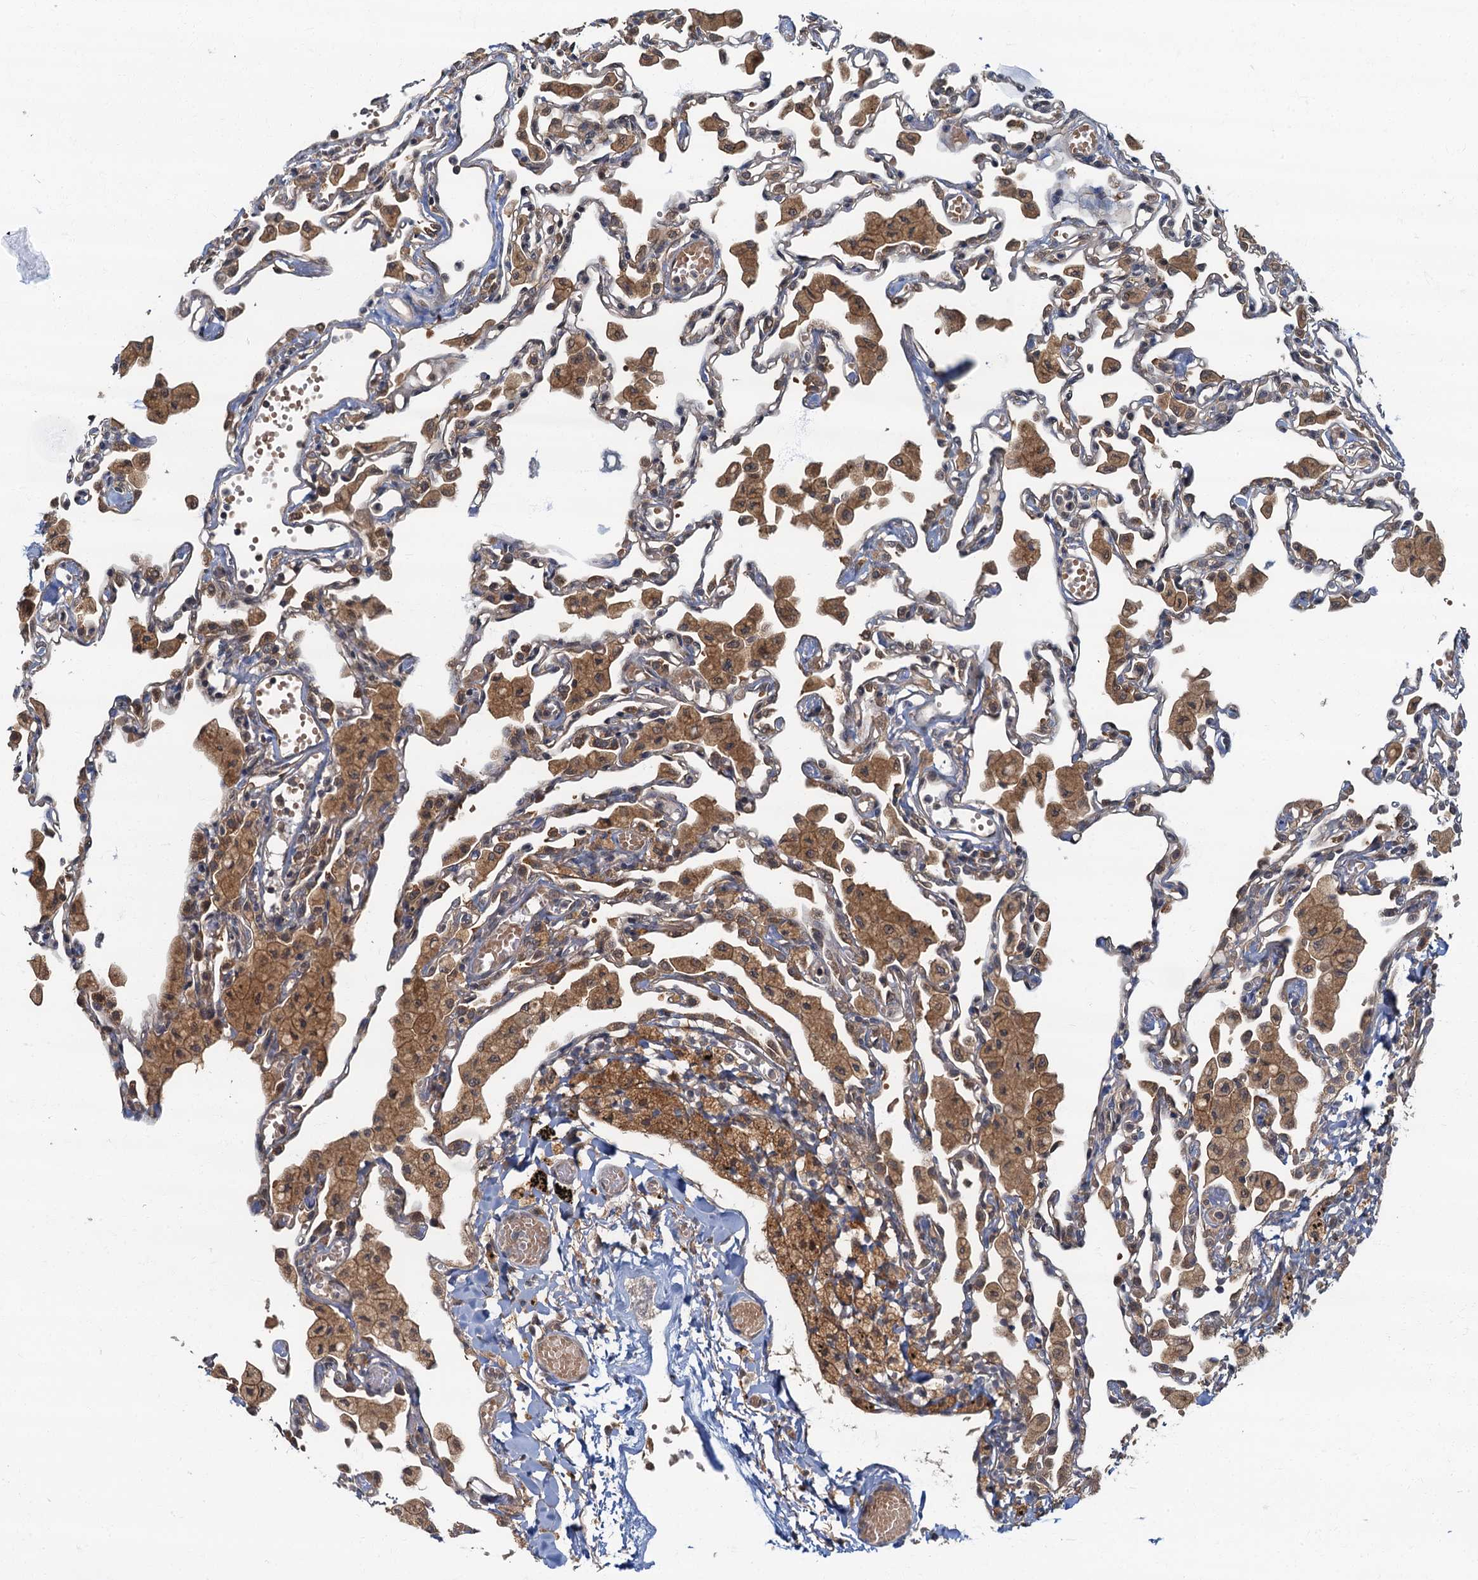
{"staining": {"intensity": "weak", "quantity": "<25%", "location": "cytoplasmic/membranous"}, "tissue": "lung", "cell_type": "Alveolar cells", "image_type": "normal", "snomed": [{"axis": "morphology", "description": "Normal tissue, NOS"}, {"axis": "topography", "description": "Bronchus"}, {"axis": "topography", "description": "Lung"}], "caption": "Lung stained for a protein using IHC displays no staining alveolar cells.", "gene": "TBCK", "patient": {"sex": "female", "age": 49}}